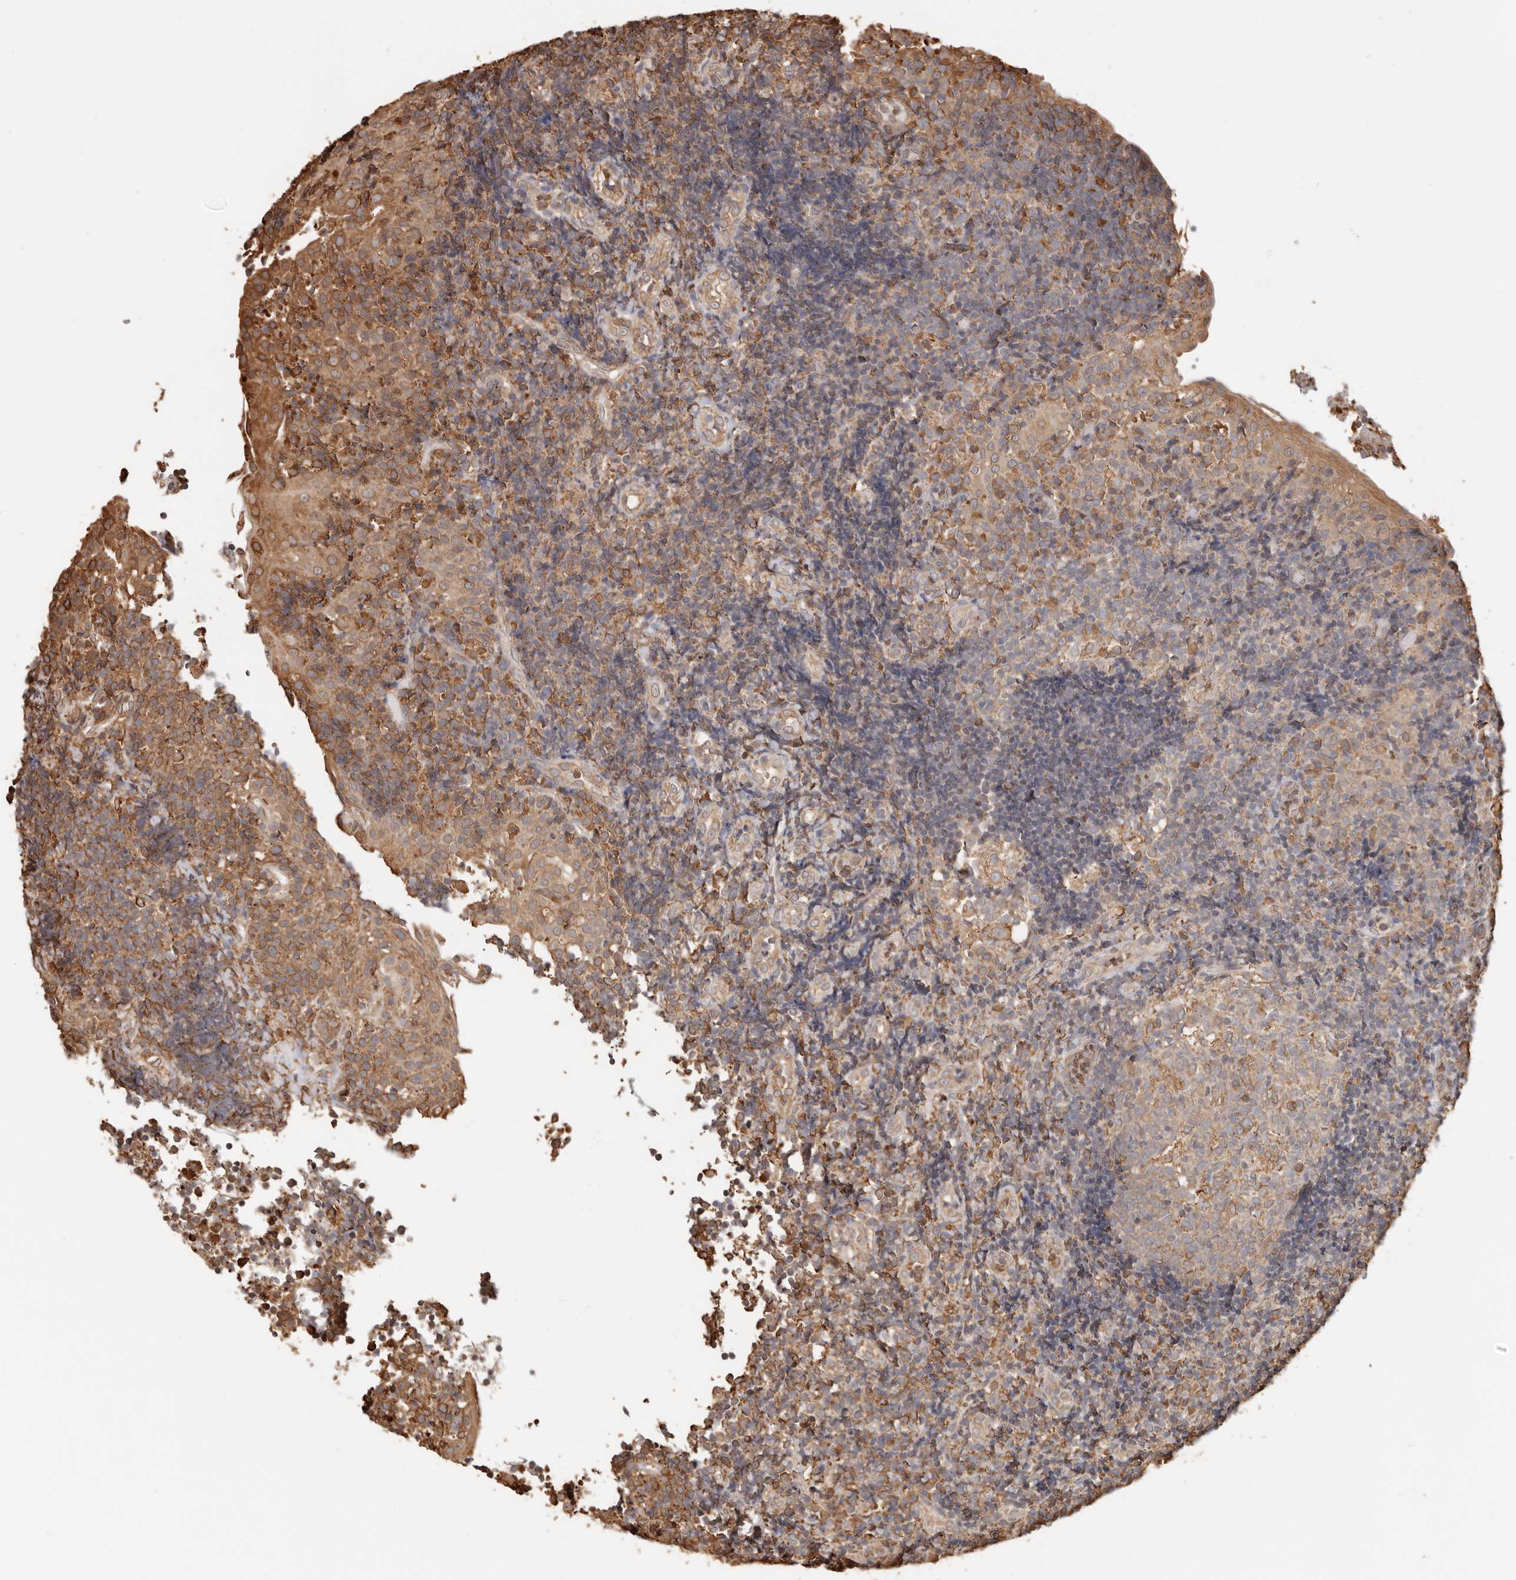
{"staining": {"intensity": "moderate", "quantity": ">75%", "location": "cytoplasmic/membranous"}, "tissue": "tonsil", "cell_type": "Germinal center cells", "image_type": "normal", "snomed": [{"axis": "morphology", "description": "Normal tissue, NOS"}, {"axis": "topography", "description": "Tonsil"}], "caption": "High-magnification brightfield microscopy of benign tonsil stained with DAB (3,3'-diaminobenzidine) (brown) and counterstained with hematoxylin (blue). germinal center cells exhibit moderate cytoplasmic/membranous positivity is appreciated in approximately>75% of cells.", "gene": "ARHGEF10L", "patient": {"sex": "female", "age": 40}}